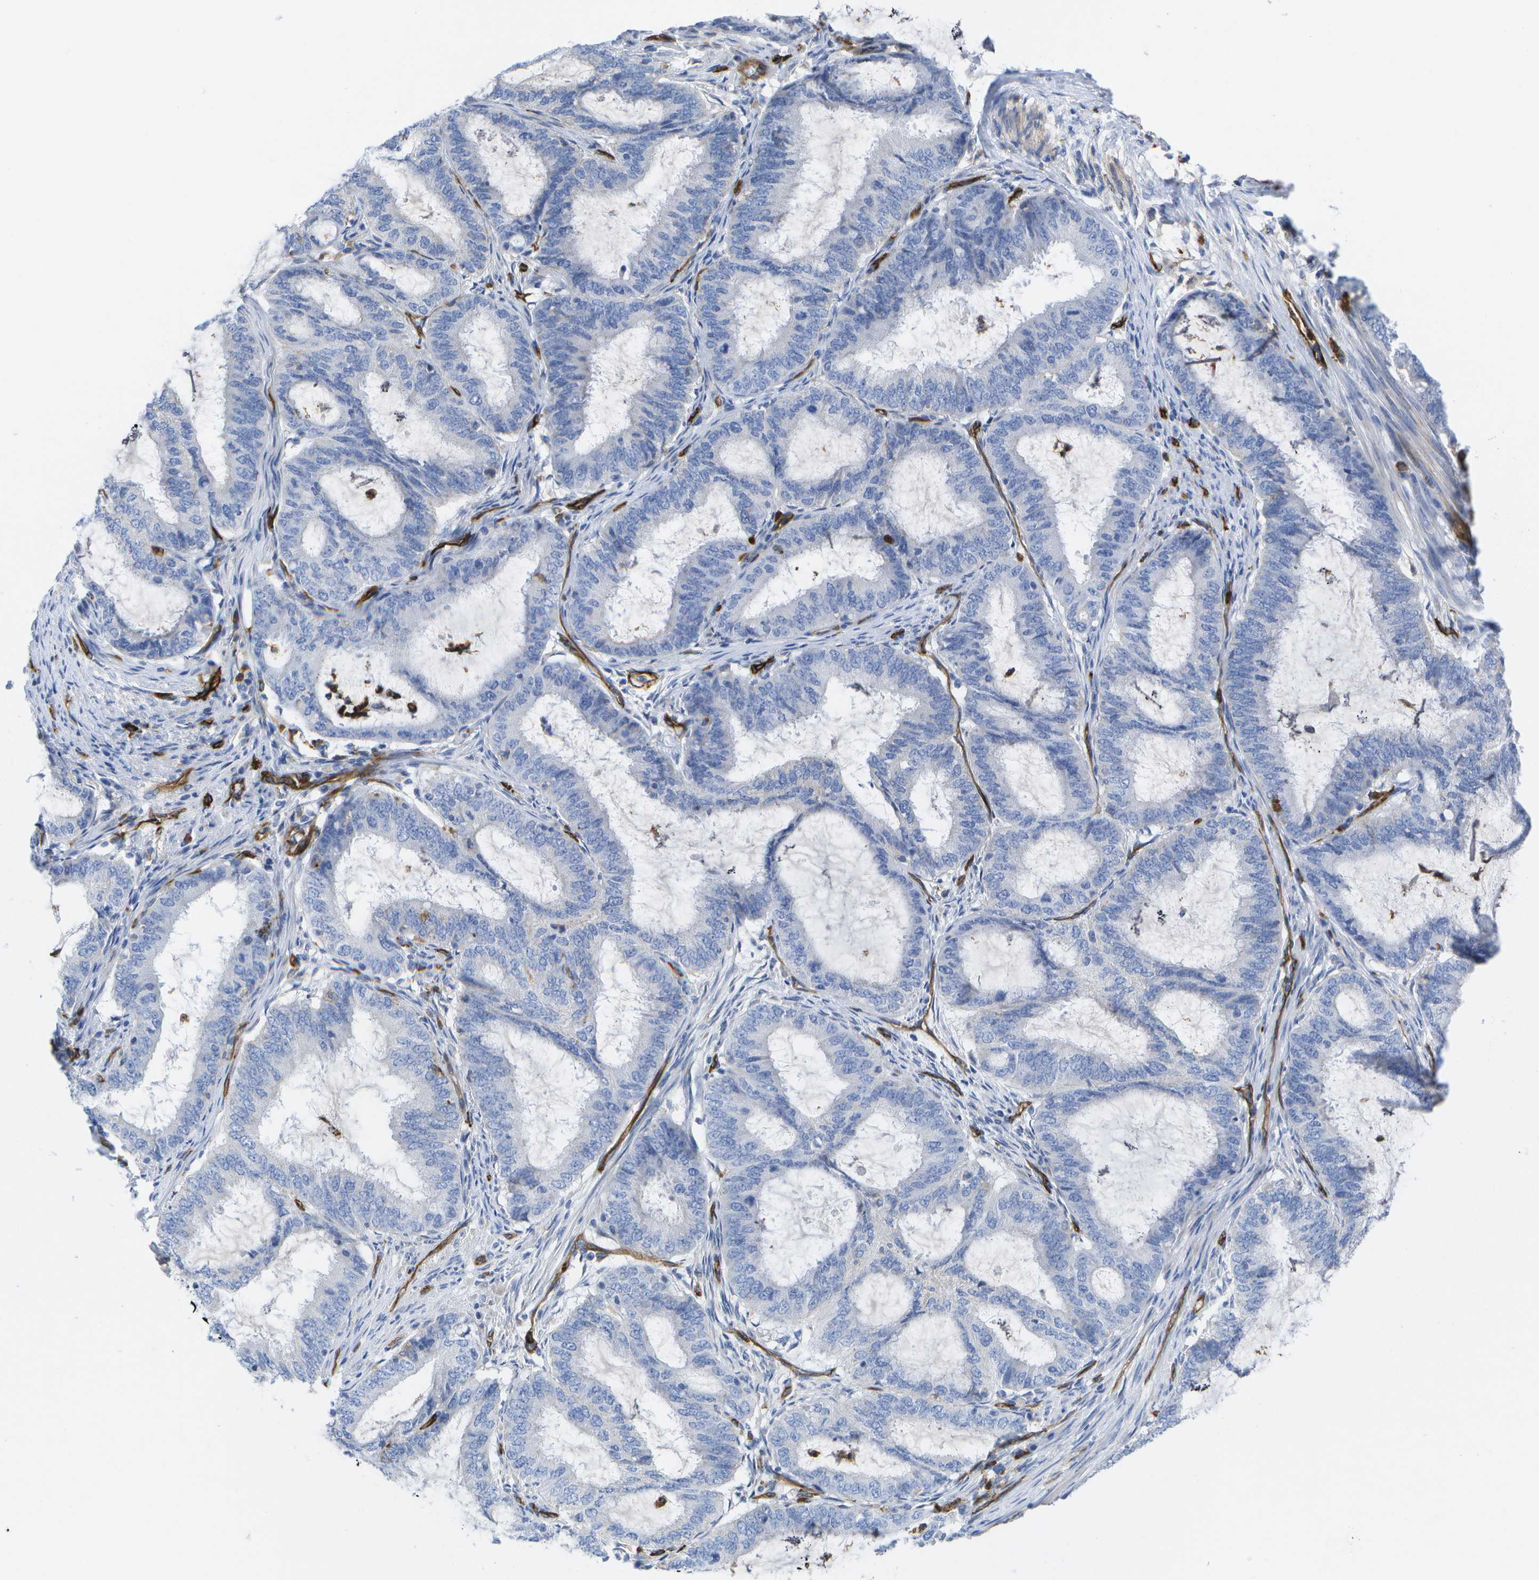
{"staining": {"intensity": "negative", "quantity": "none", "location": "none"}, "tissue": "endometrial cancer", "cell_type": "Tumor cells", "image_type": "cancer", "snomed": [{"axis": "morphology", "description": "Adenocarcinoma, NOS"}, {"axis": "topography", "description": "Endometrium"}], "caption": "Adenocarcinoma (endometrial) was stained to show a protein in brown. There is no significant positivity in tumor cells.", "gene": "DYSF", "patient": {"sex": "female", "age": 70}}